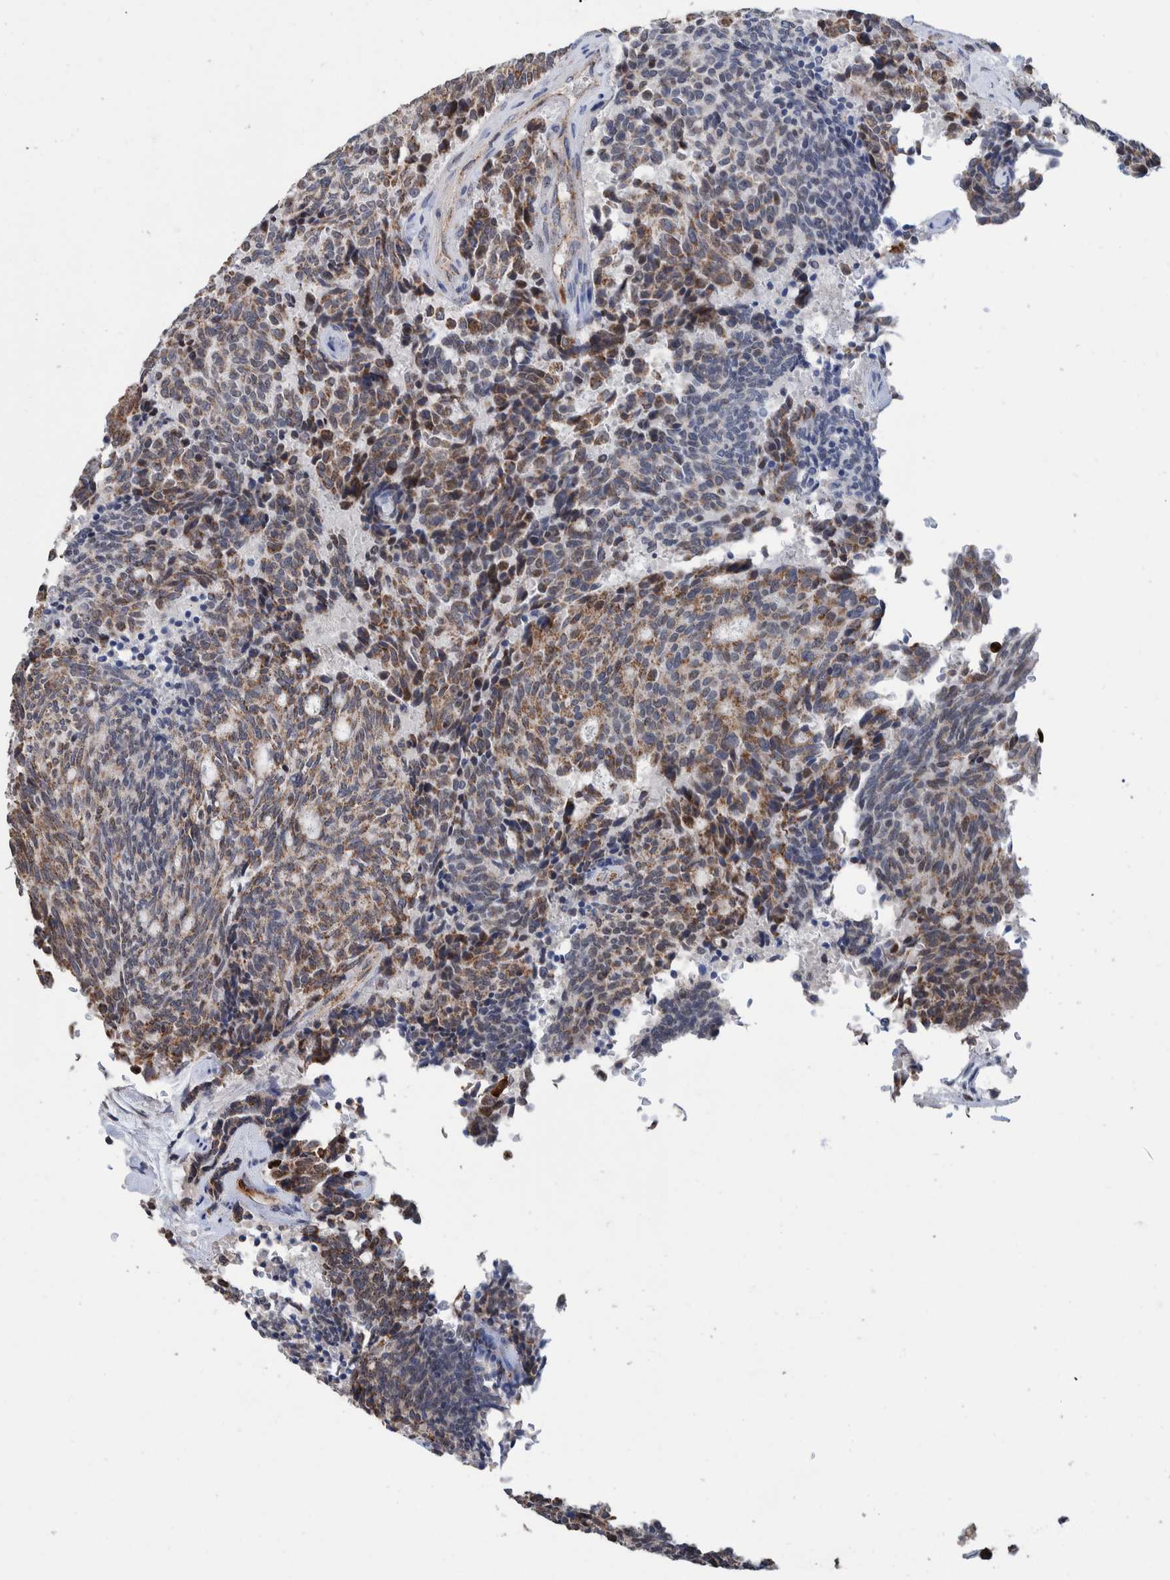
{"staining": {"intensity": "weak", "quantity": ">75%", "location": "cytoplasmic/membranous"}, "tissue": "carcinoid", "cell_type": "Tumor cells", "image_type": "cancer", "snomed": [{"axis": "morphology", "description": "Carcinoid, malignant, NOS"}, {"axis": "topography", "description": "Pancreas"}], "caption": "Carcinoid stained for a protein (brown) displays weak cytoplasmic/membranous positive staining in about >75% of tumor cells.", "gene": "DECR1", "patient": {"sex": "female", "age": 54}}